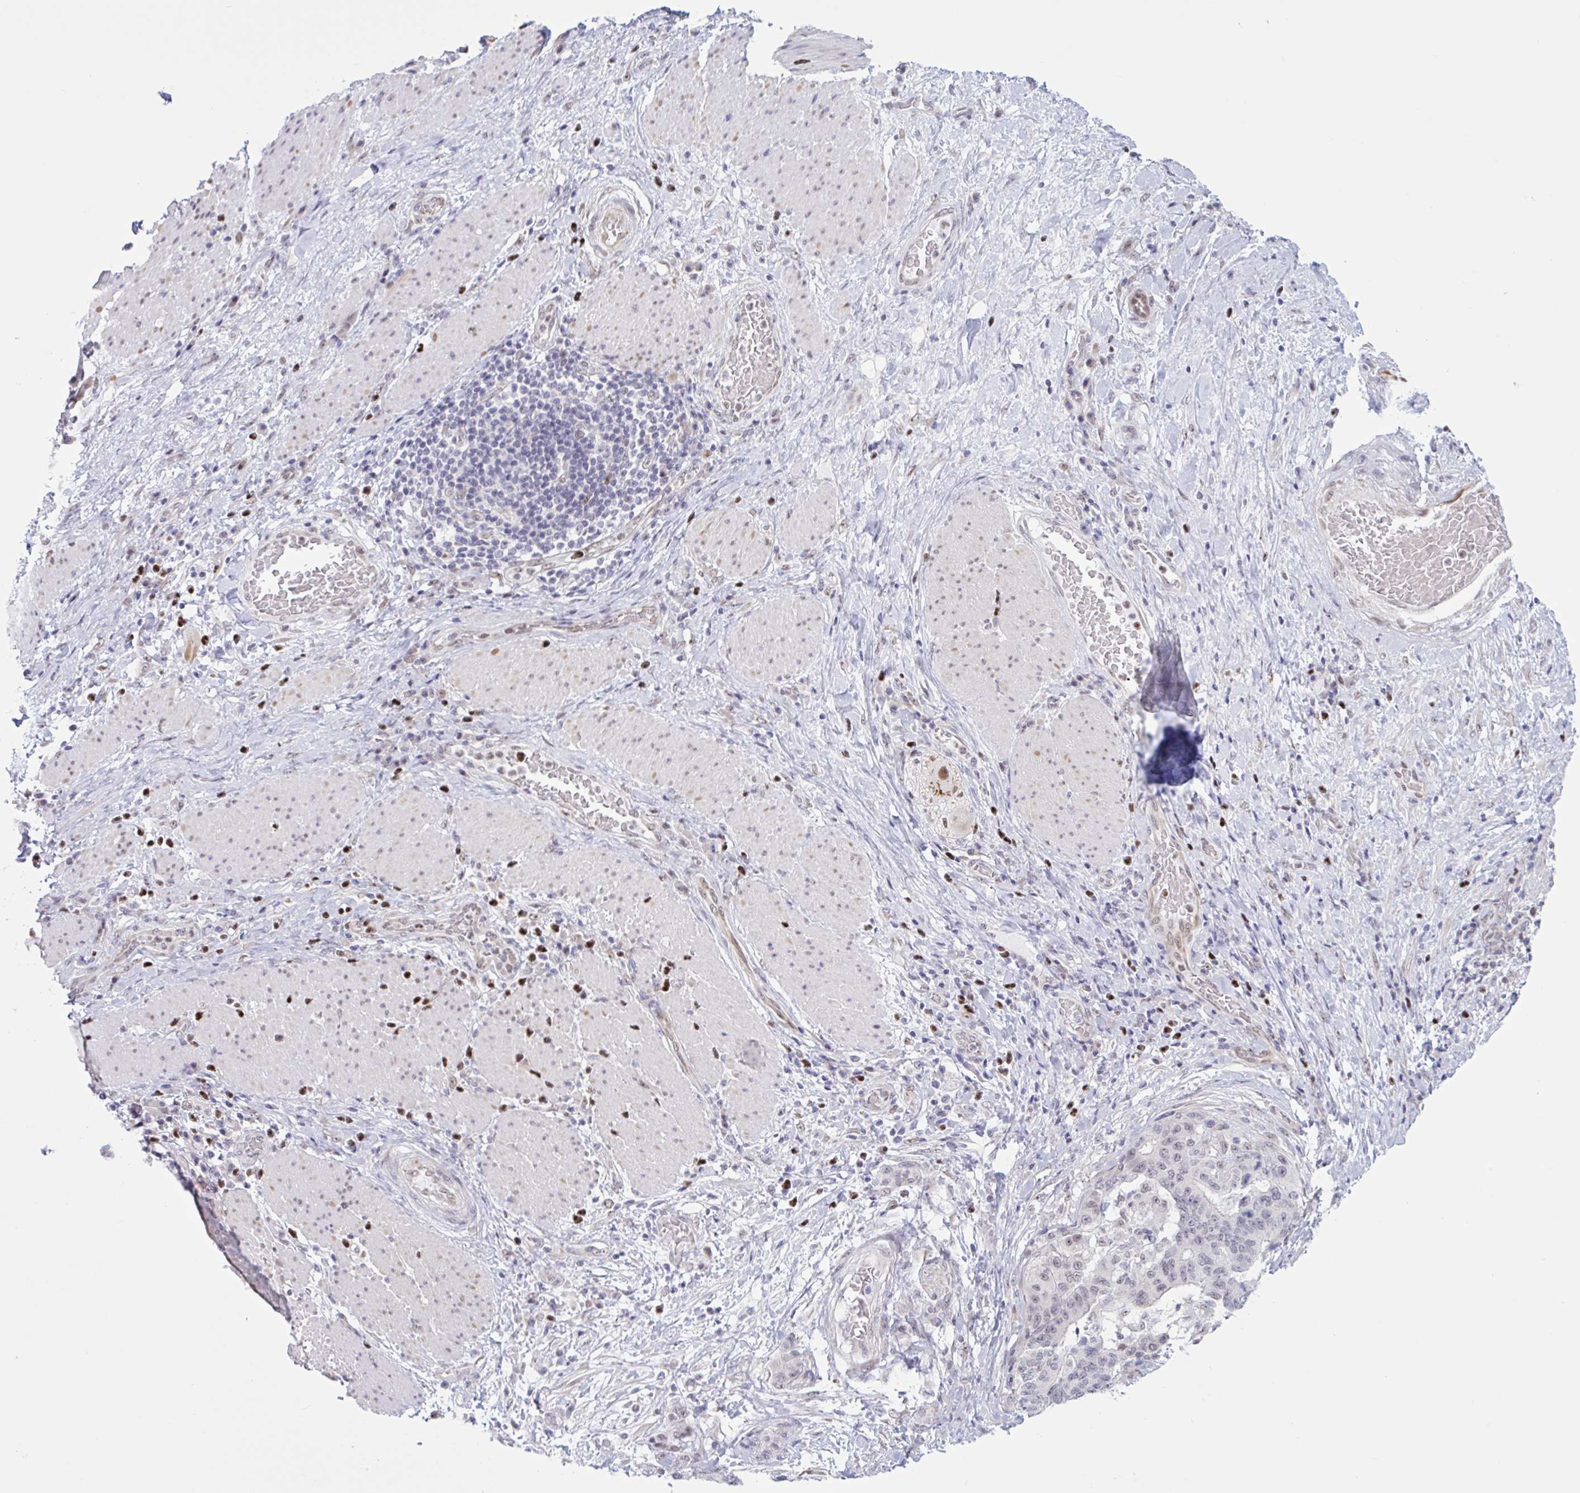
{"staining": {"intensity": "negative", "quantity": "none", "location": "none"}, "tissue": "stomach cancer", "cell_type": "Tumor cells", "image_type": "cancer", "snomed": [{"axis": "morphology", "description": "Normal tissue, NOS"}, {"axis": "morphology", "description": "Adenocarcinoma, NOS"}, {"axis": "topography", "description": "Stomach"}], "caption": "The micrograph reveals no staining of tumor cells in stomach cancer (adenocarcinoma).", "gene": "PRMT6", "patient": {"sex": "female", "age": 64}}